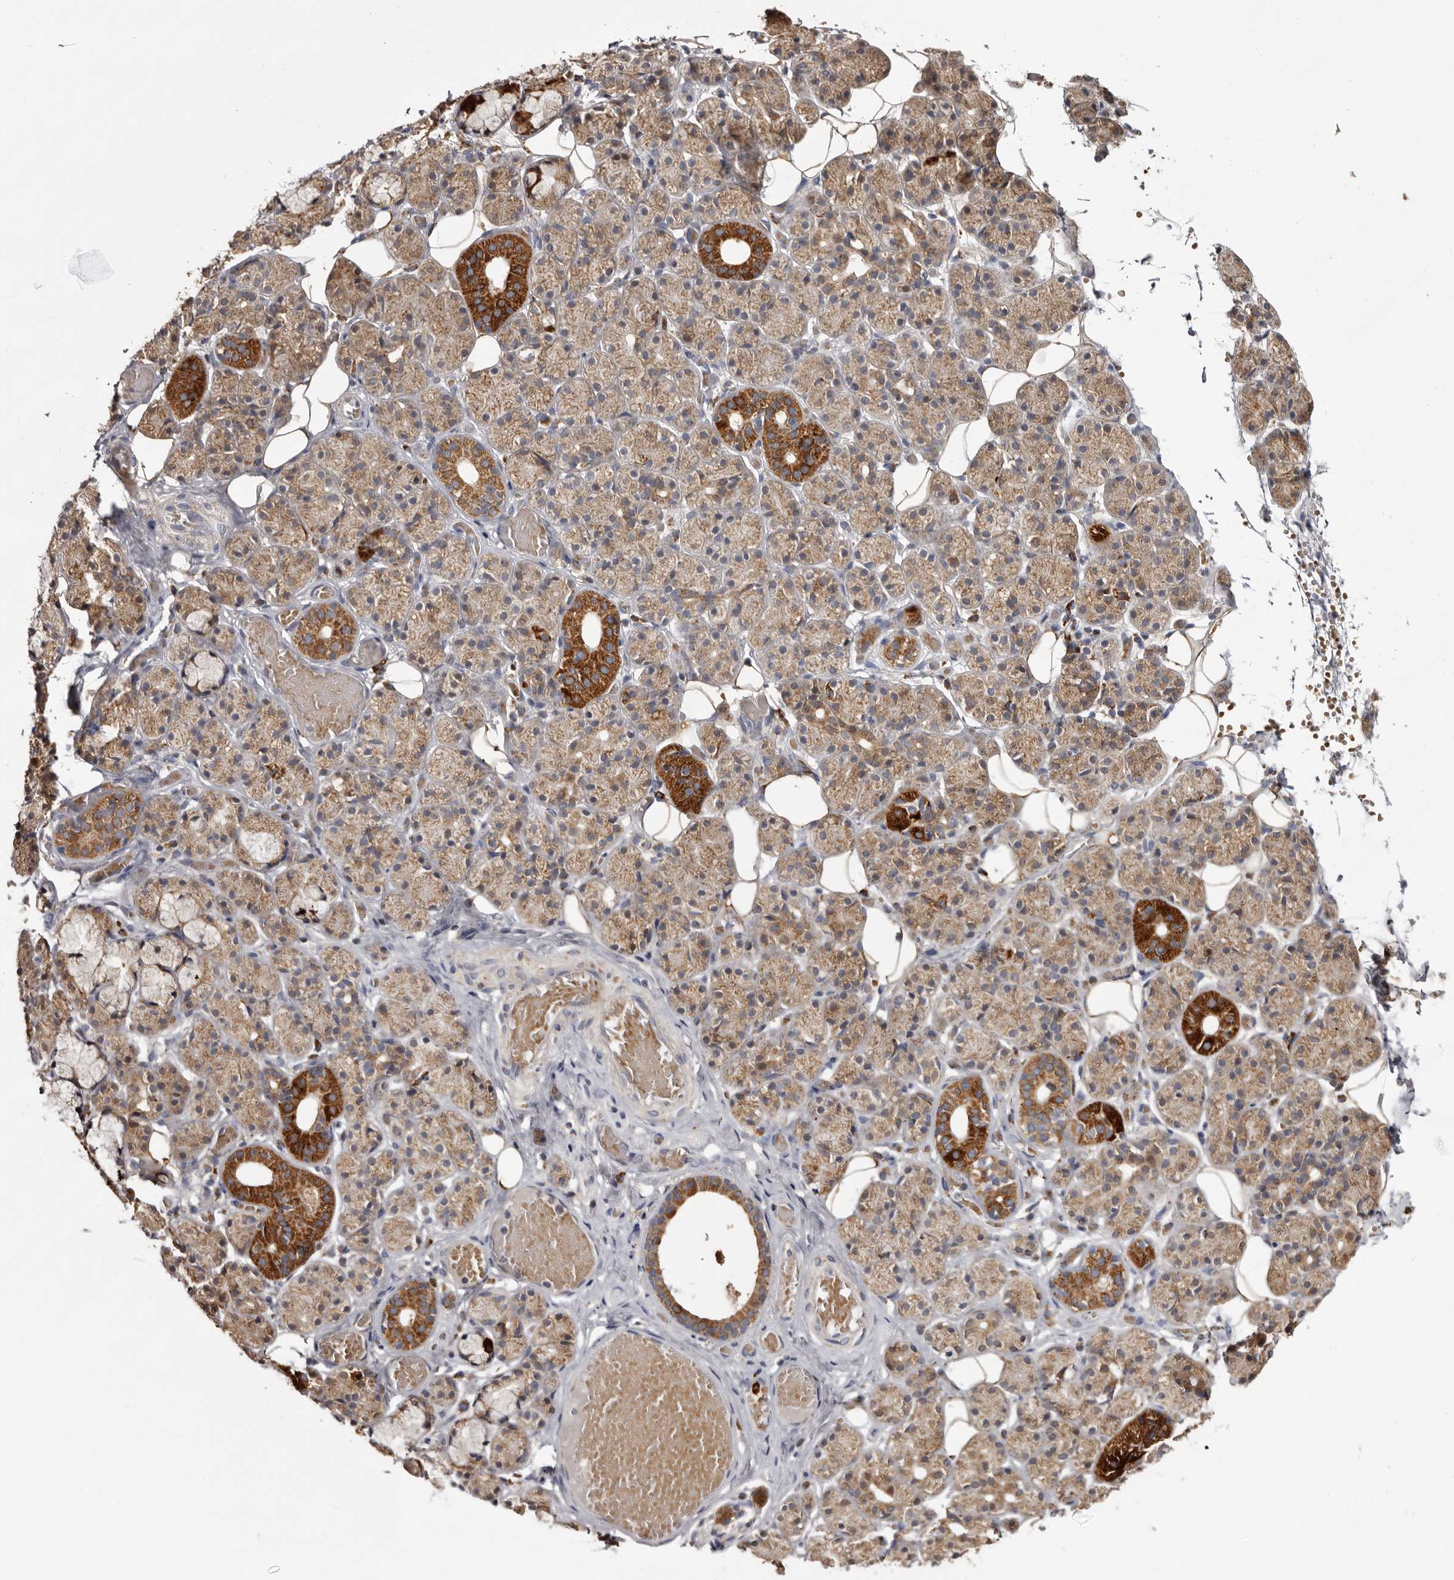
{"staining": {"intensity": "strong", "quantity": "25%-75%", "location": "cytoplasmic/membranous"}, "tissue": "salivary gland", "cell_type": "Glandular cells", "image_type": "normal", "snomed": [{"axis": "morphology", "description": "Normal tissue, NOS"}, {"axis": "topography", "description": "Salivary gland"}], "caption": "Brown immunohistochemical staining in unremarkable salivary gland shows strong cytoplasmic/membranous staining in about 25%-75% of glandular cells. (brown staining indicates protein expression, while blue staining denotes nuclei).", "gene": "MECR", "patient": {"sex": "male", "age": 63}}